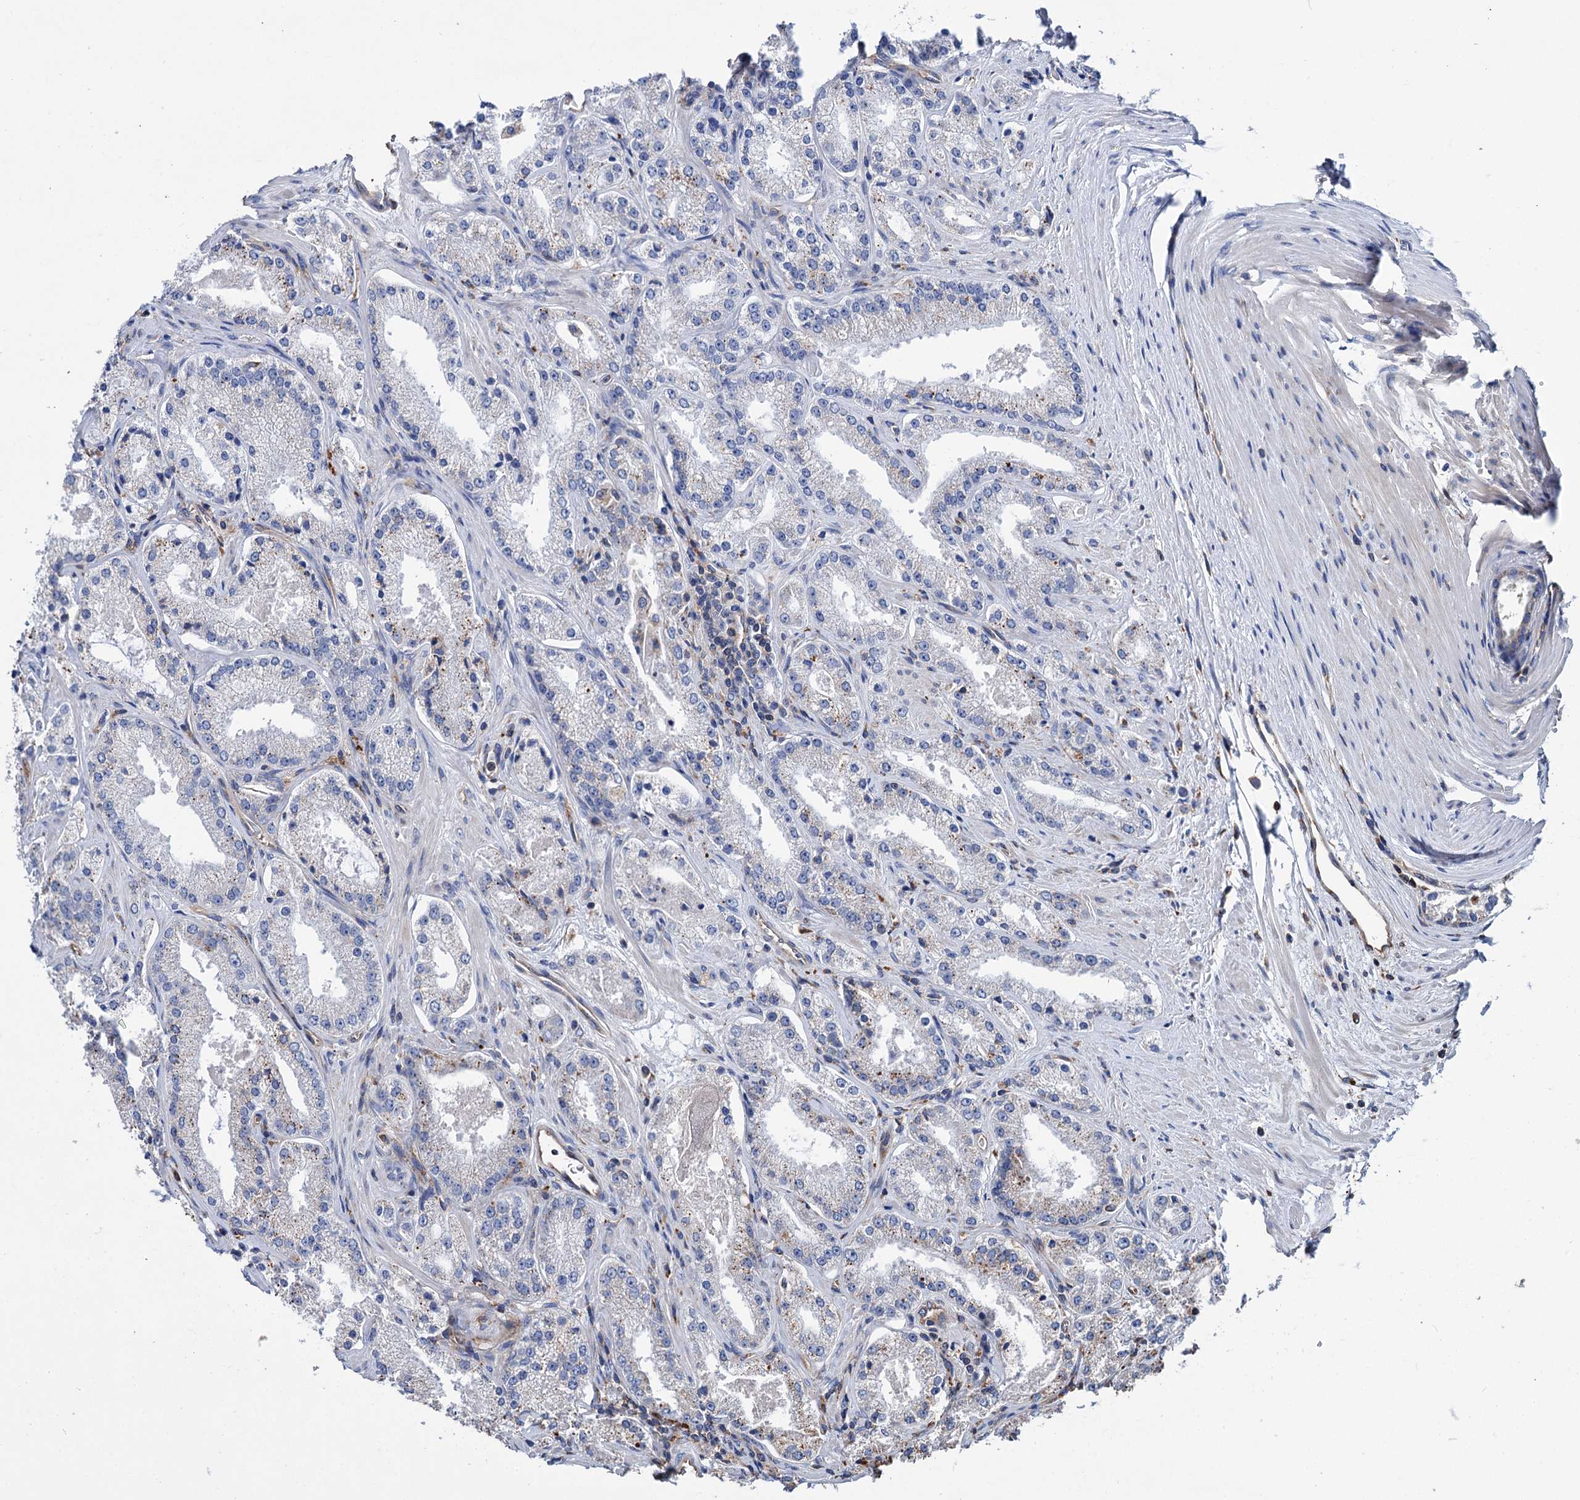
{"staining": {"intensity": "weak", "quantity": "<25%", "location": "cytoplasmic/membranous"}, "tissue": "prostate cancer", "cell_type": "Tumor cells", "image_type": "cancer", "snomed": [{"axis": "morphology", "description": "Adenocarcinoma, Low grade"}, {"axis": "topography", "description": "Prostate"}], "caption": "Prostate adenocarcinoma (low-grade) was stained to show a protein in brown. There is no significant positivity in tumor cells. Nuclei are stained in blue.", "gene": "SCPEP1", "patient": {"sex": "male", "age": 69}}